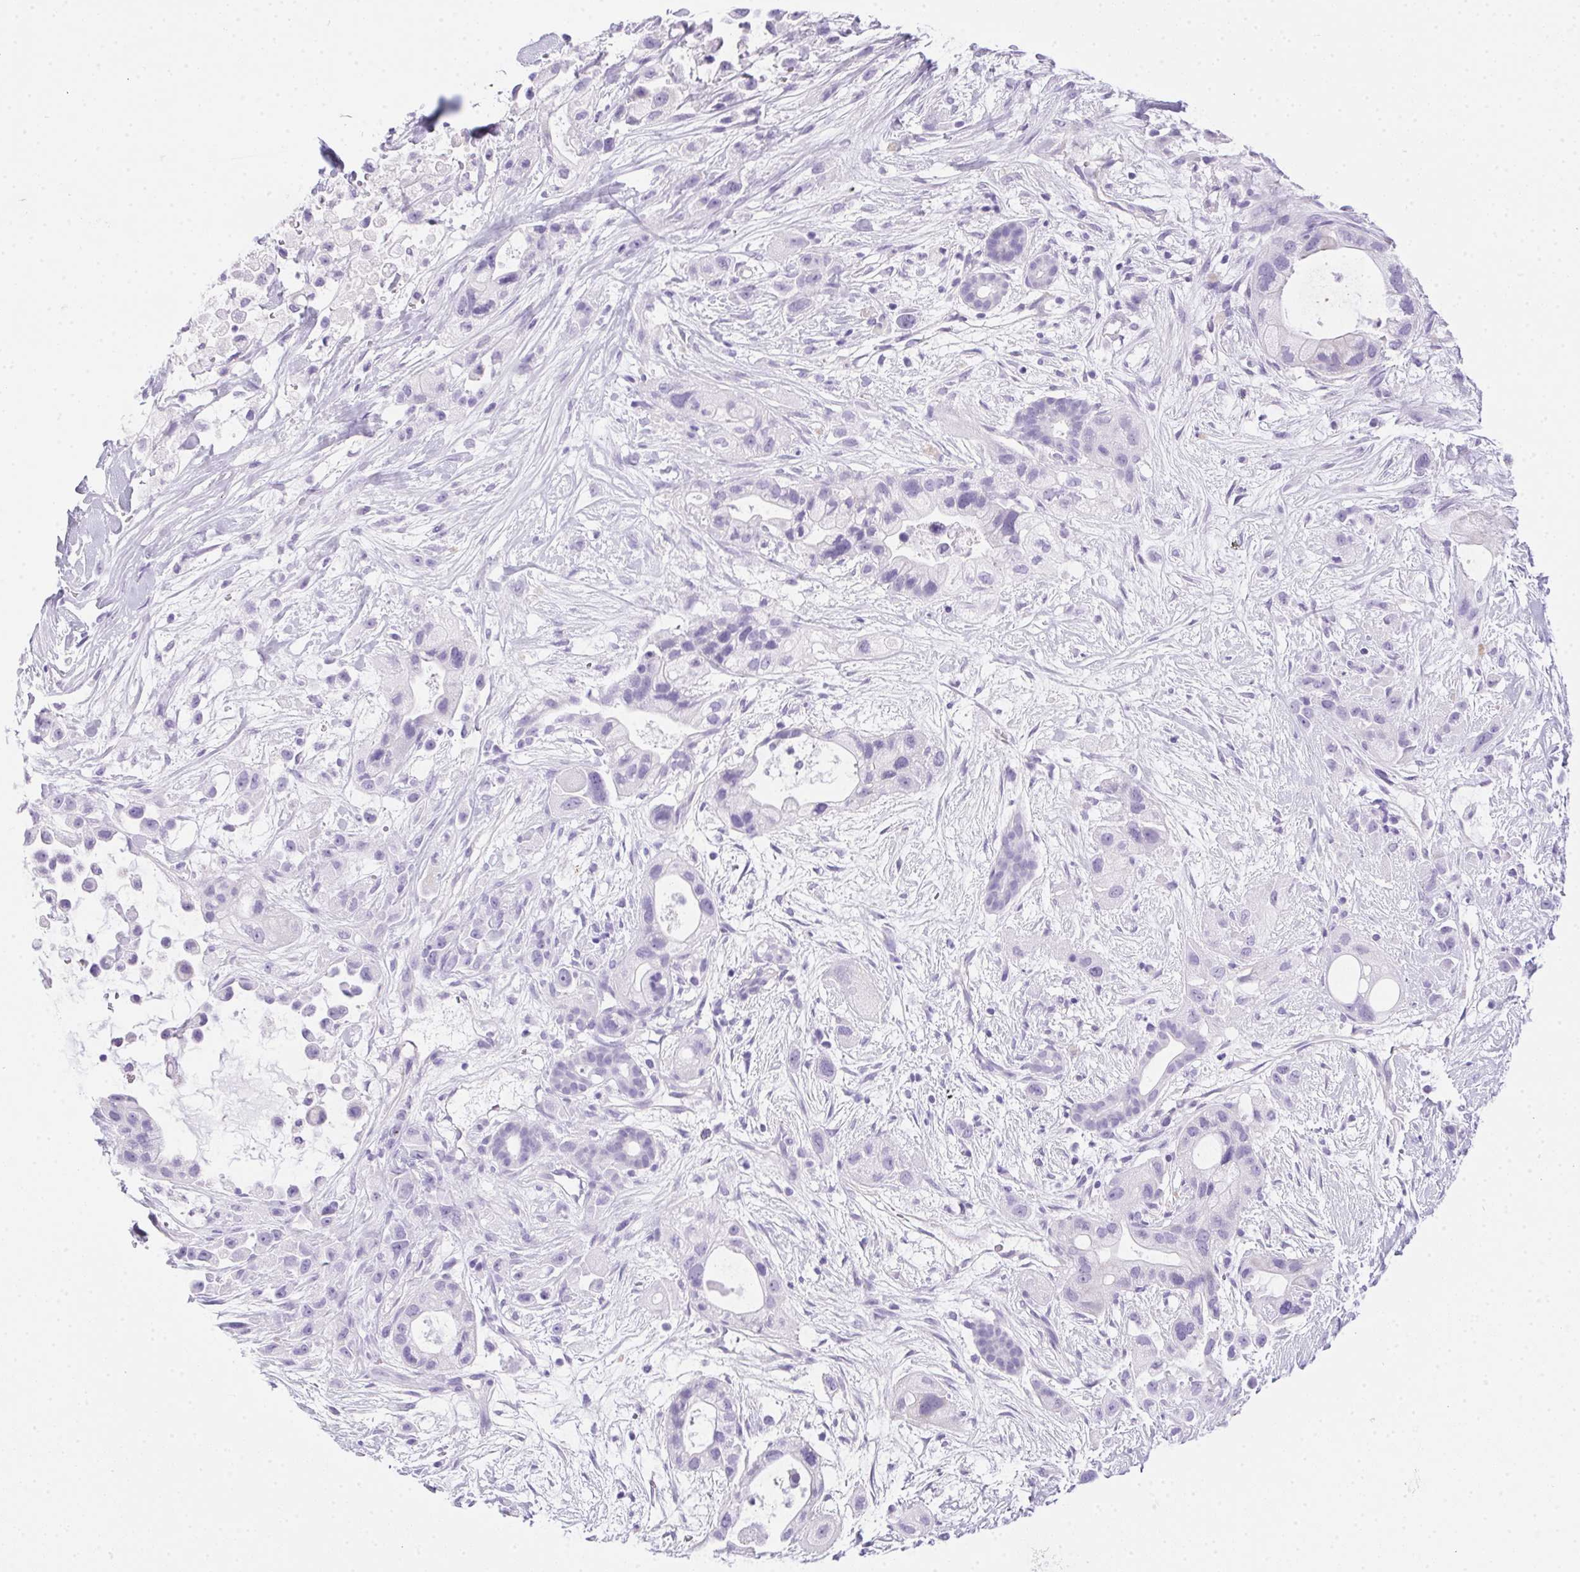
{"staining": {"intensity": "negative", "quantity": "none", "location": "none"}, "tissue": "pancreatic cancer", "cell_type": "Tumor cells", "image_type": "cancer", "snomed": [{"axis": "morphology", "description": "Adenocarcinoma, NOS"}, {"axis": "topography", "description": "Pancreas"}], "caption": "The immunohistochemistry micrograph has no significant expression in tumor cells of adenocarcinoma (pancreatic) tissue.", "gene": "SPACA5B", "patient": {"sex": "male", "age": 44}}